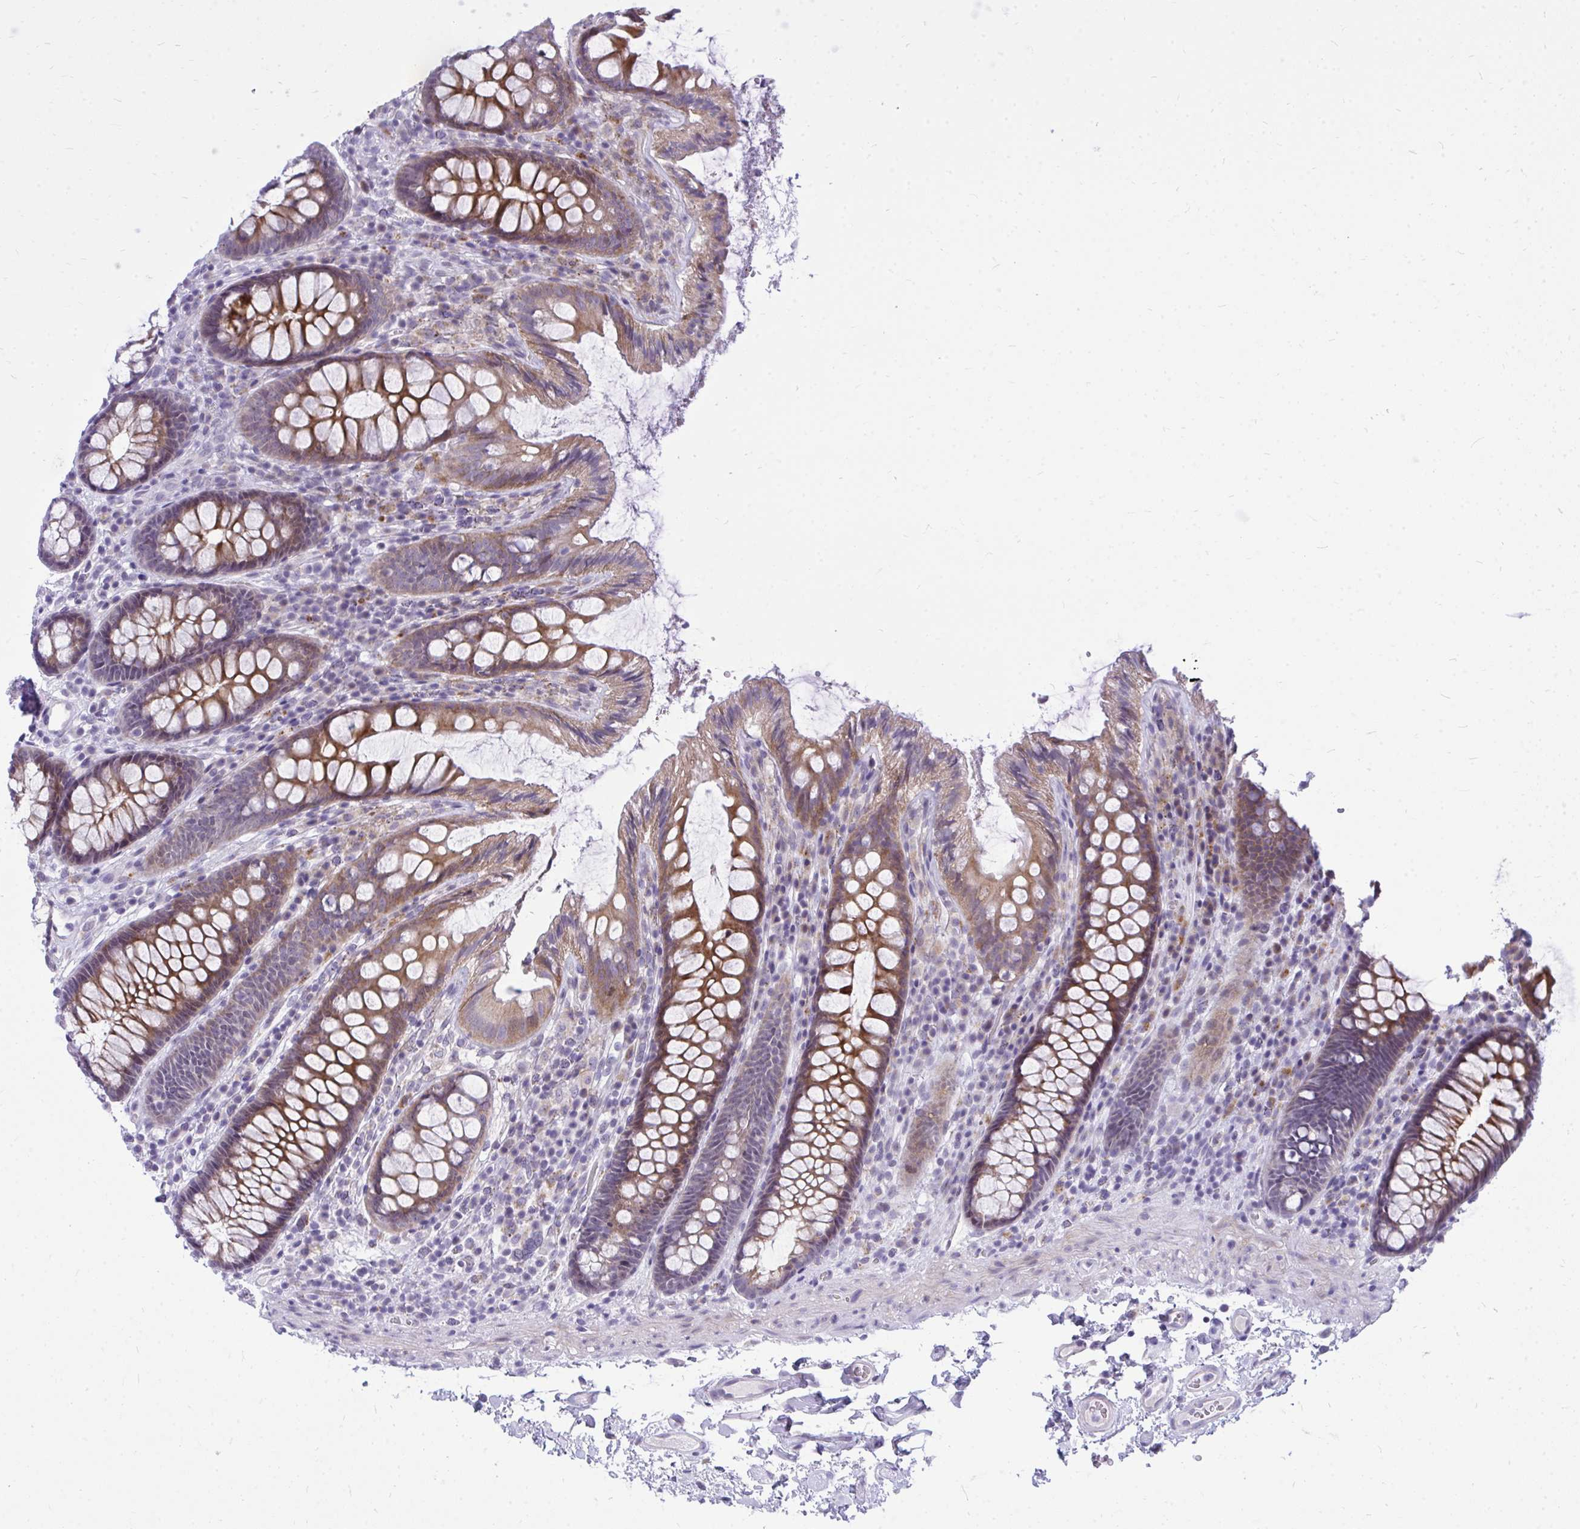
{"staining": {"intensity": "weak", "quantity": ">75%", "location": "cytoplasmic/membranous"}, "tissue": "colon", "cell_type": "Endothelial cells", "image_type": "normal", "snomed": [{"axis": "morphology", "description": "Normal tissue, NOS"}, {"axis": "topography", "description": "Colon"}], "caption": "Endothelial cells demonstrate low levels of weak cytoplasmic/membranous positivity in about >75% of cells in unremarkable colon.", "gene": "ZSCAN25", "patient": {"sex": "male", "age": 84}}